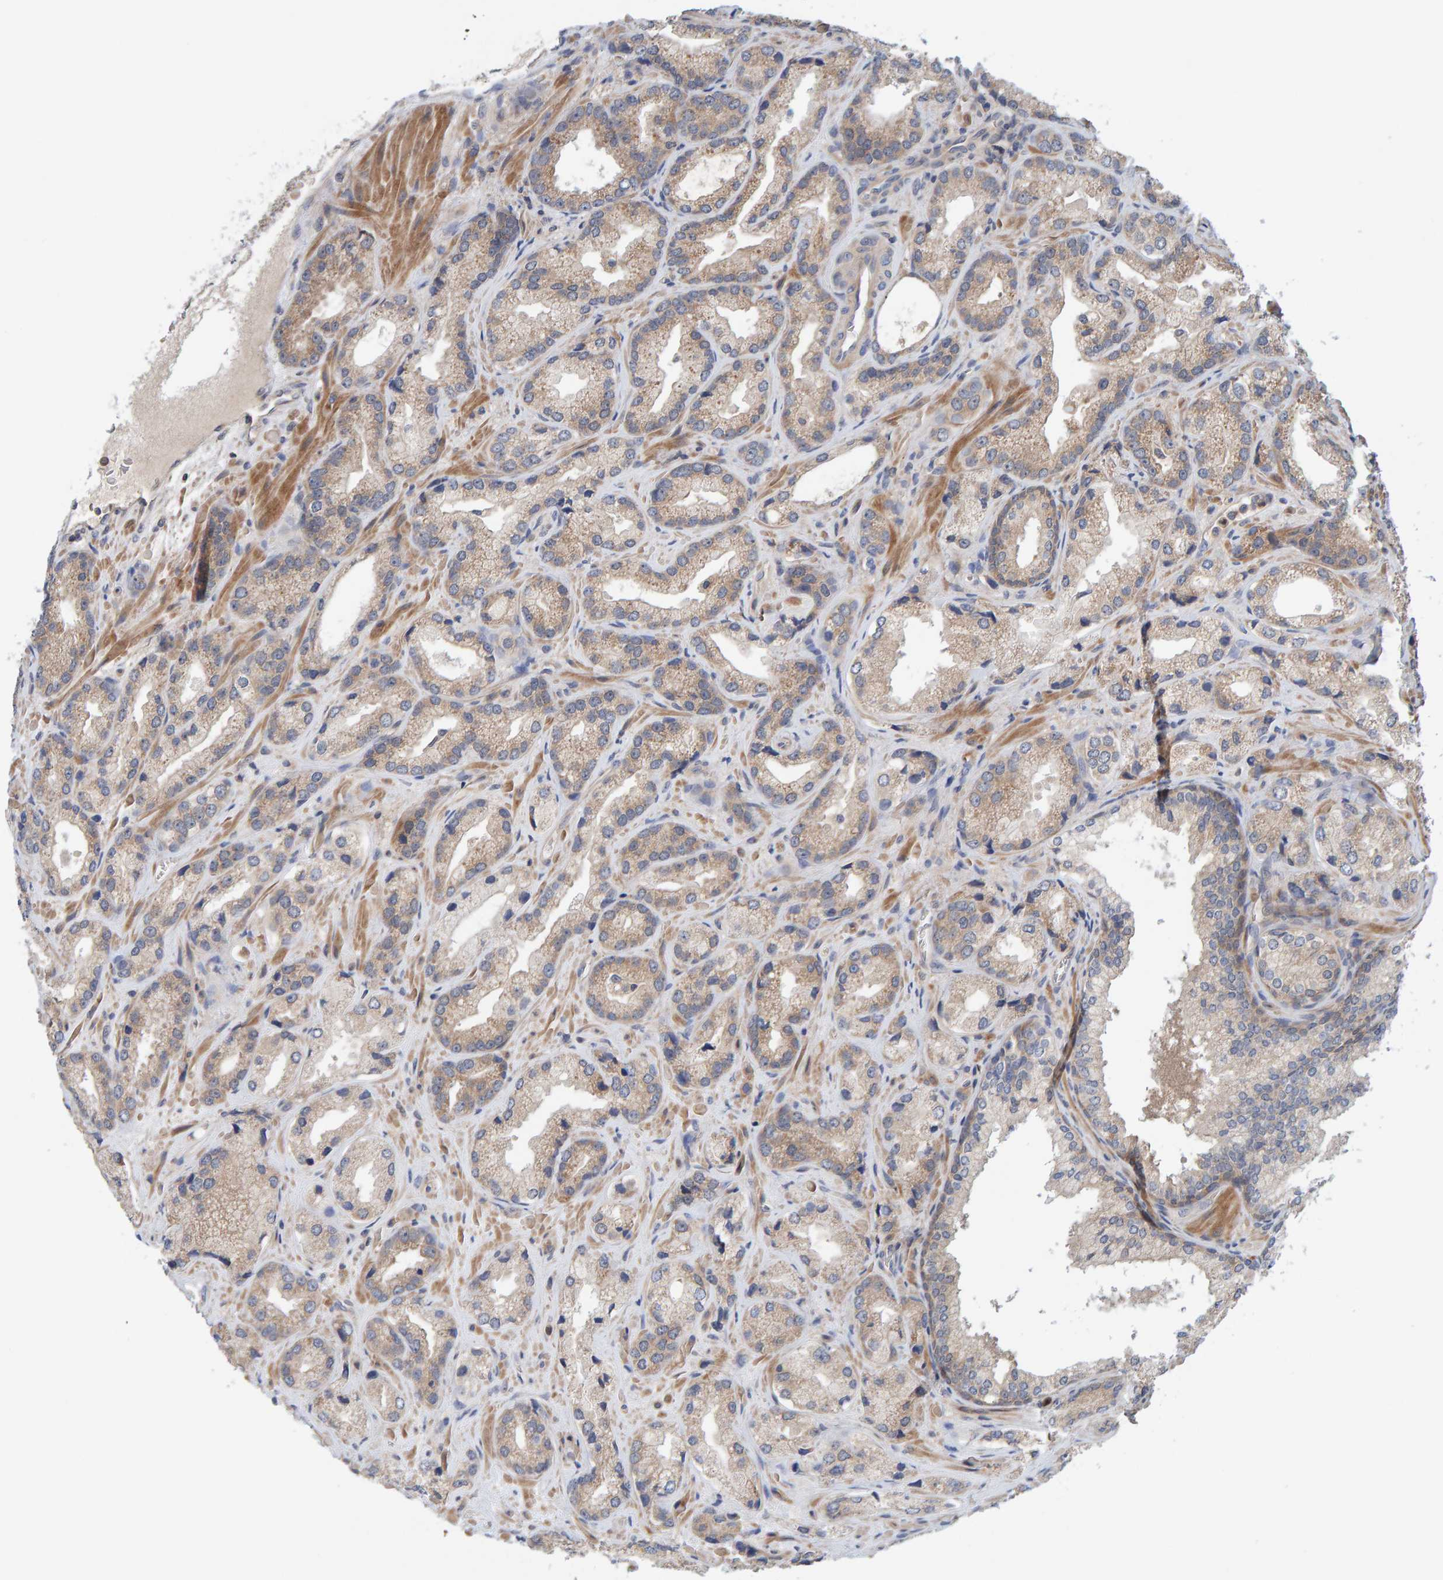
{"staining": {"intensity": "moderate", "quantity": ">75%", "location": "cytoplasmic/membranous"}, "tissue": "prostate cancer", "cell_type": "Tumor cells", "image_type": "cancer", "snomed": [{"axis": "morphology", "description": "Adenocarcinoma, High grade"}, {"axis": "topography", "description": "Prostate"}], "caption": "Prostate cancer (high-grade adenocarcinoma) stained for a protein (brown) exhibits moderate cytoplasmic/membranous positive staining in about >75% of tumor cells.", "gene": "TATDN1", "patient": {"sex": "male", "age": 63}}